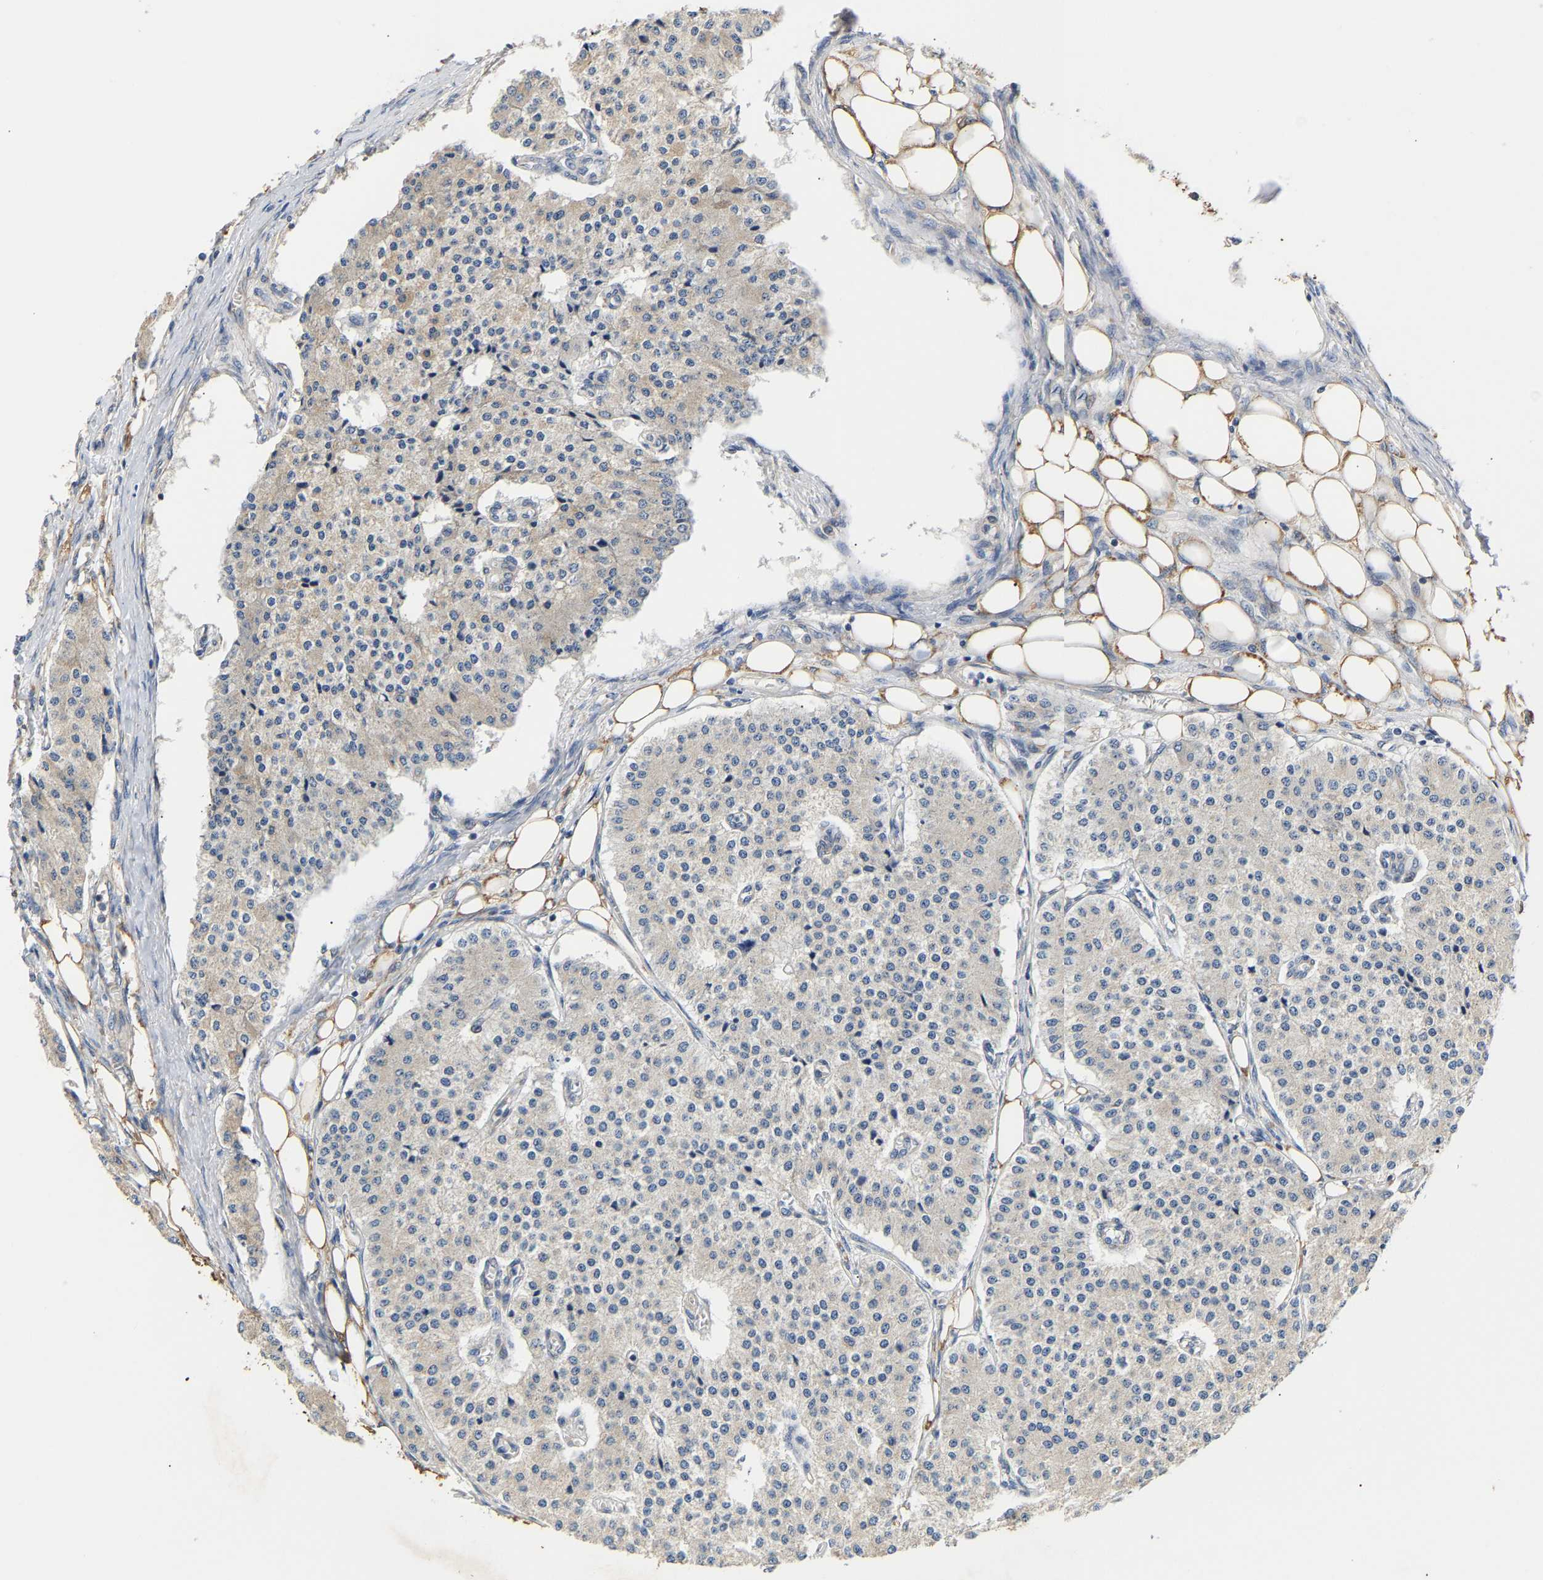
{"staining": {"intensity": "negative", "quantity": "none", "location": "none"}, "tissue": "carcinoid", "cell_type": "Tumor cells", "image_type": "cancer", "snomed": [{"axis": "morphology", "description": "Carcinoid, malignant, NOS"}, {"axis": "topography", "description": "Colon"}], "caption": "High magnification brightfield microscopy of malignant carcinoid stained with DAB (brown) and counterstained with hematoxylin (blue): tumor cells show no significant staining.", "gene": "TMEM168", "patient": {"sex": "female", "age": 52}}